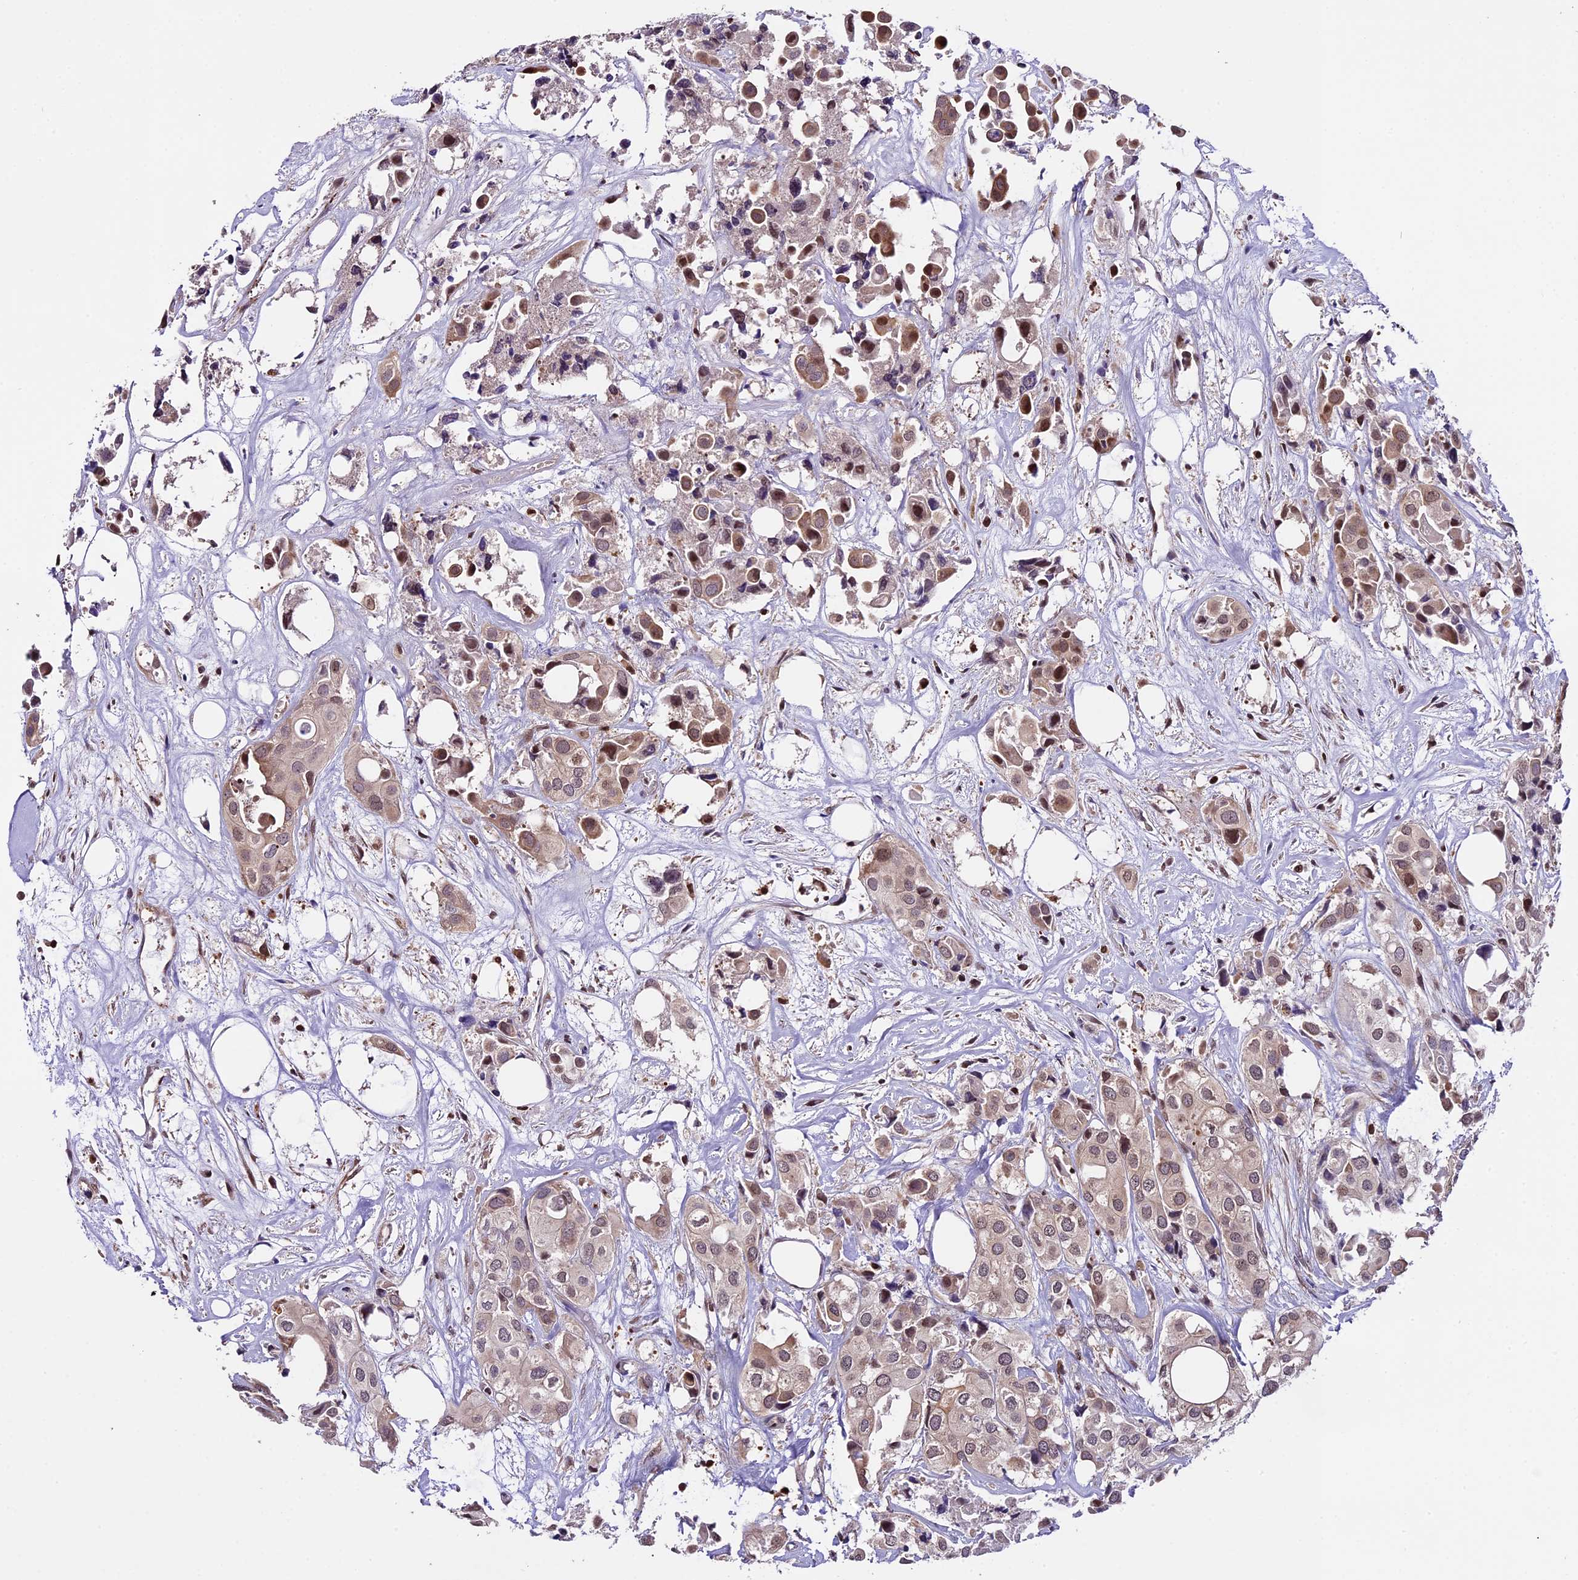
{"staining": {"intensity": "moderate", "quantity": "25%-75%", "location": "cytoplasmic/membranous,nuclear"}, "tissue": "urothelial cancer", "cell_type": "Tumor cells", "image_type": "cancer", "snomed": [{"axis": "morphology", "description": "Urothelial carcinoma, High grade"}, {"axis": "topography", "description": "Urinary bladder"}], "caption": "Urothelial carcinoma (high-grade) stained with DAB IHC exhibits medium levels of moderate cytoplasmic/membranous and nuclear expression in about 25%-75% of tumor cells. (DAB (3,3'-diaminobenzidine) = brown stain, brightfield microscopy at high magnification).", "gene": "HERPUD1", "patient": {"sex": "male", "age": 64}}